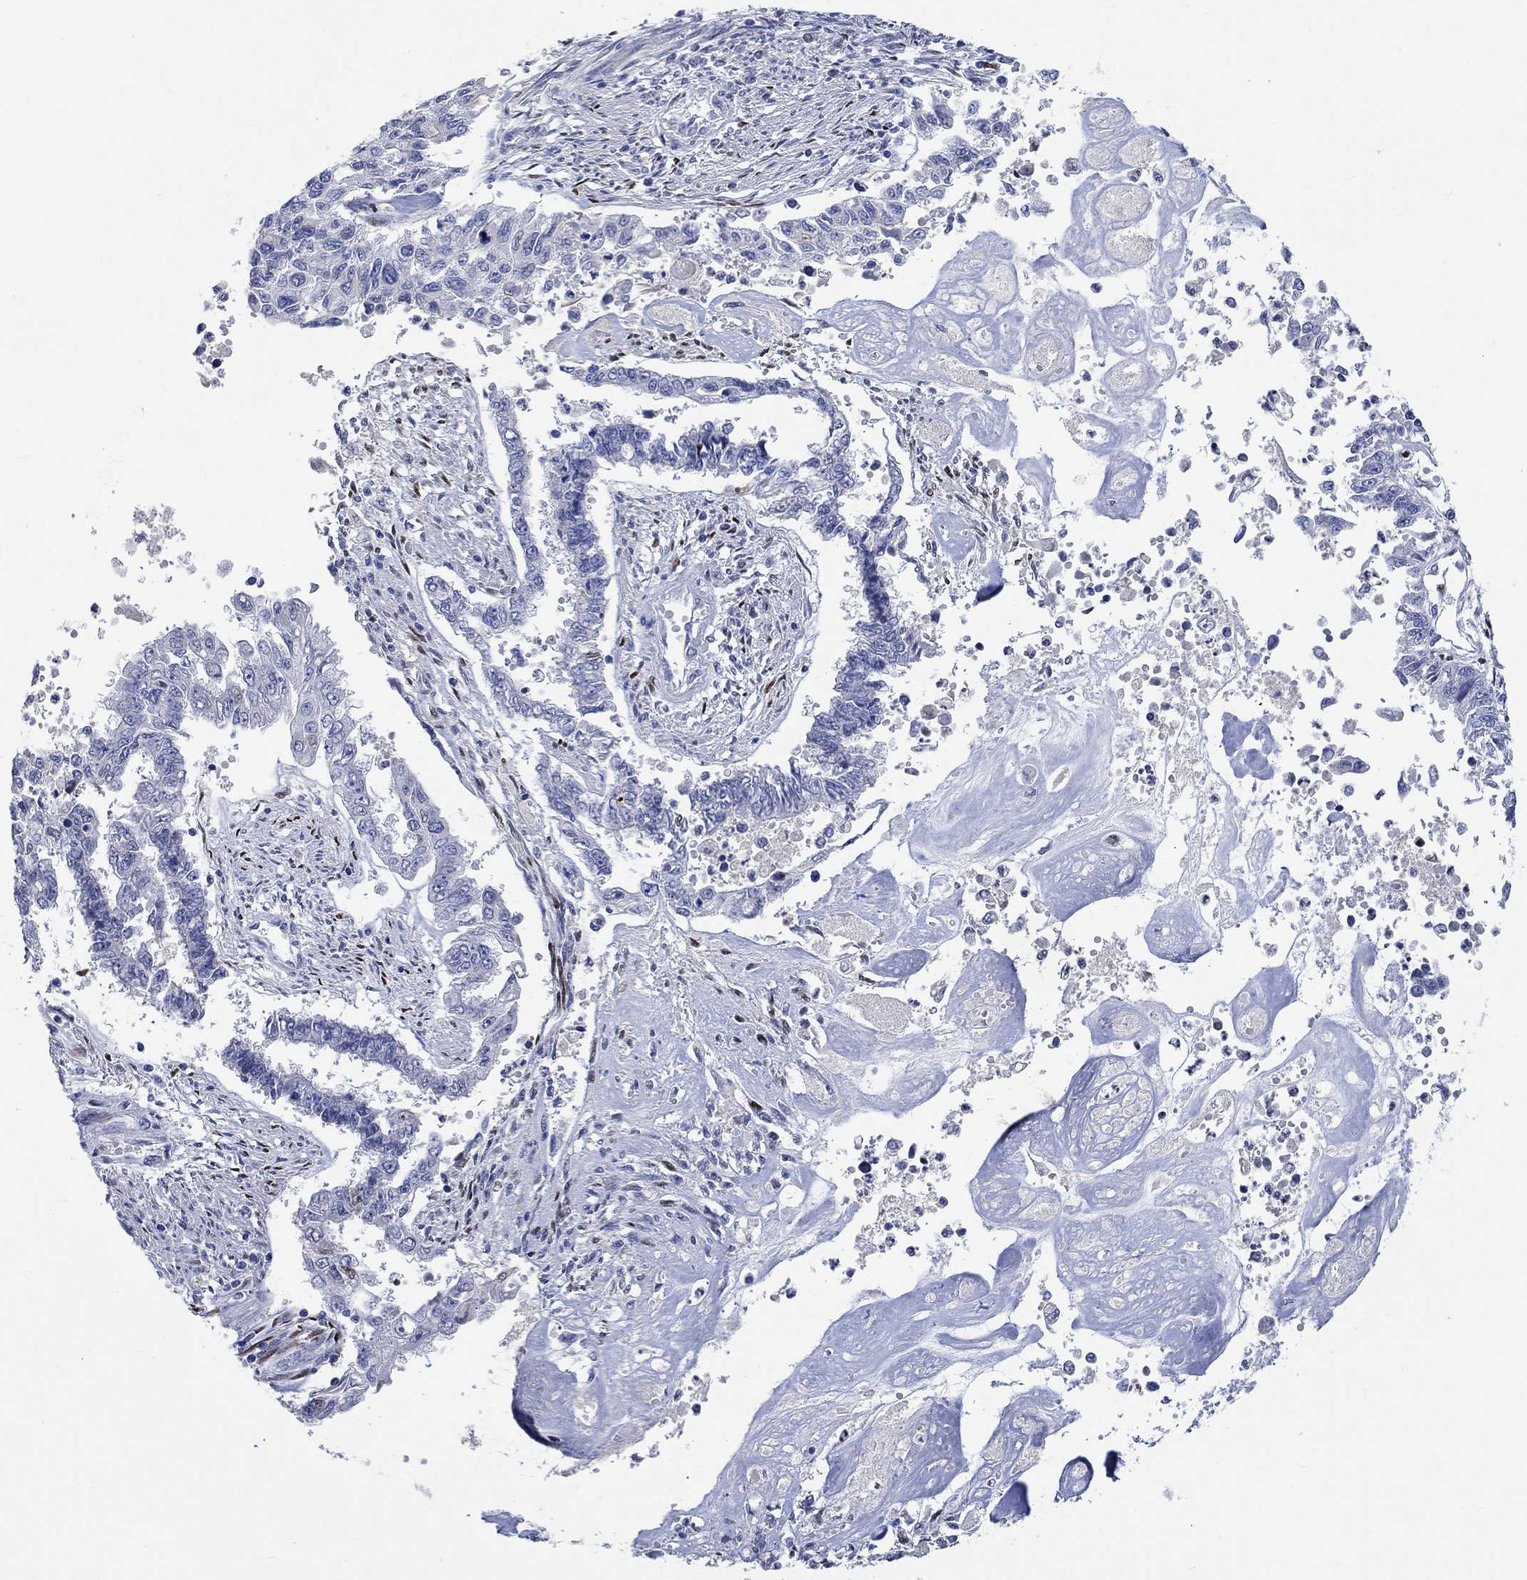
{"staining": {"intensity": "negative", "quantity": "none", "location": "none"}, "tissue": "endometrial cancer", "cell_type": "Tumor cells", "image_type": "cancer", "snomed": [{"axis": "morphology", "description": "Adenocarcinoma, NOS"}, {"axis": "topography", "description": "Uterus"}], "caption": "This is an immunohistochemistry micrograph of adenocarcinoma (endometrial). There is no staining in tumor cells.", "gene": "DLK1", "patient": {"sex": "female", "age": 59}}